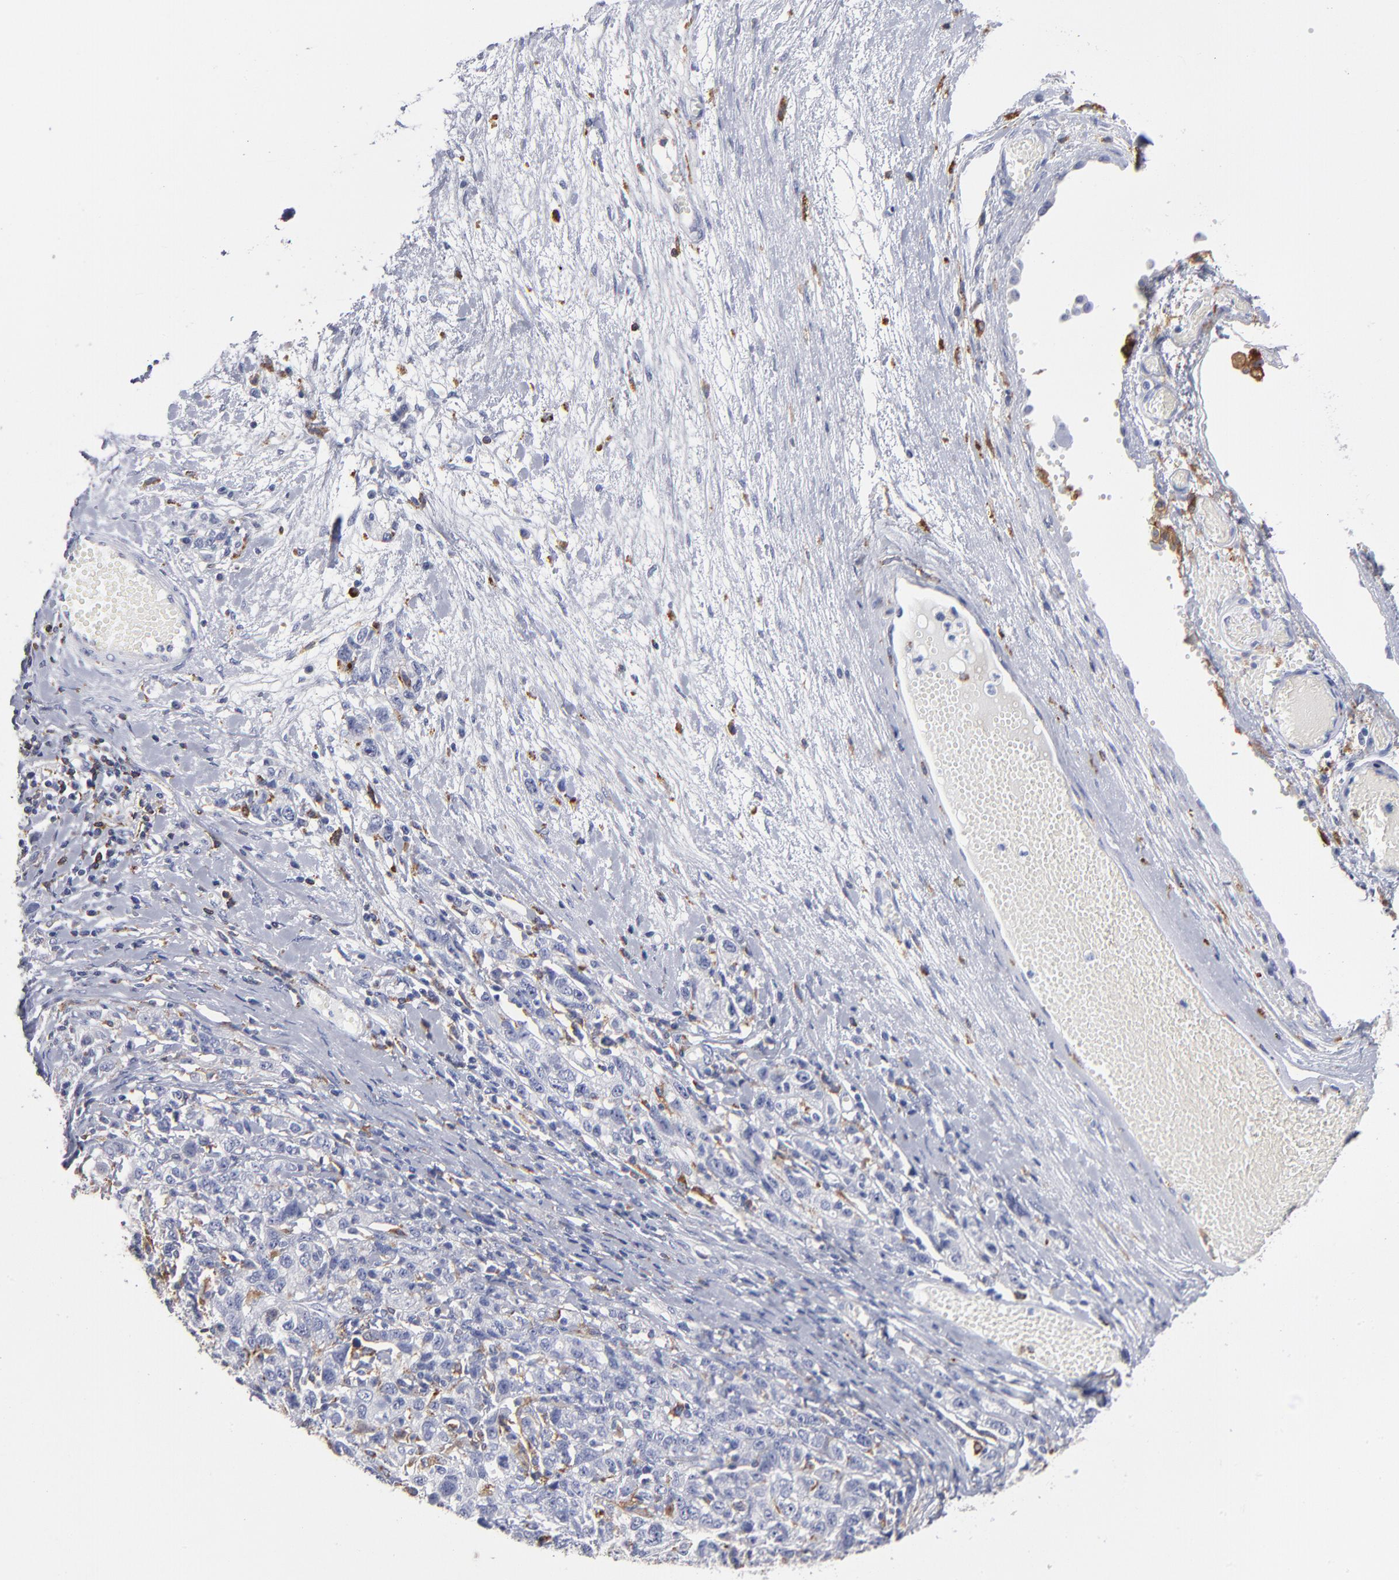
{"staining": {"intensity": "negative", "quantity": "none", "location": "none"}, "tissue": "ovarian cancer", "cell_type": "Tumor cells", "image_type": "cancer", "snomed": [{"axis": "morphology", "description": "Cystadenocarcinoma, serous, NOS"}, {"axis": "topography", "description": "Ovary"}], "caption": "The immunohistochemistry micrograph has no significant staining in tumor cells of ovarian cancer tissue. (Immunohistochemistry, brightfield microscopy, high magnification).", "gene": "CD180", "patient": {"sex": "female", "age": 71}}